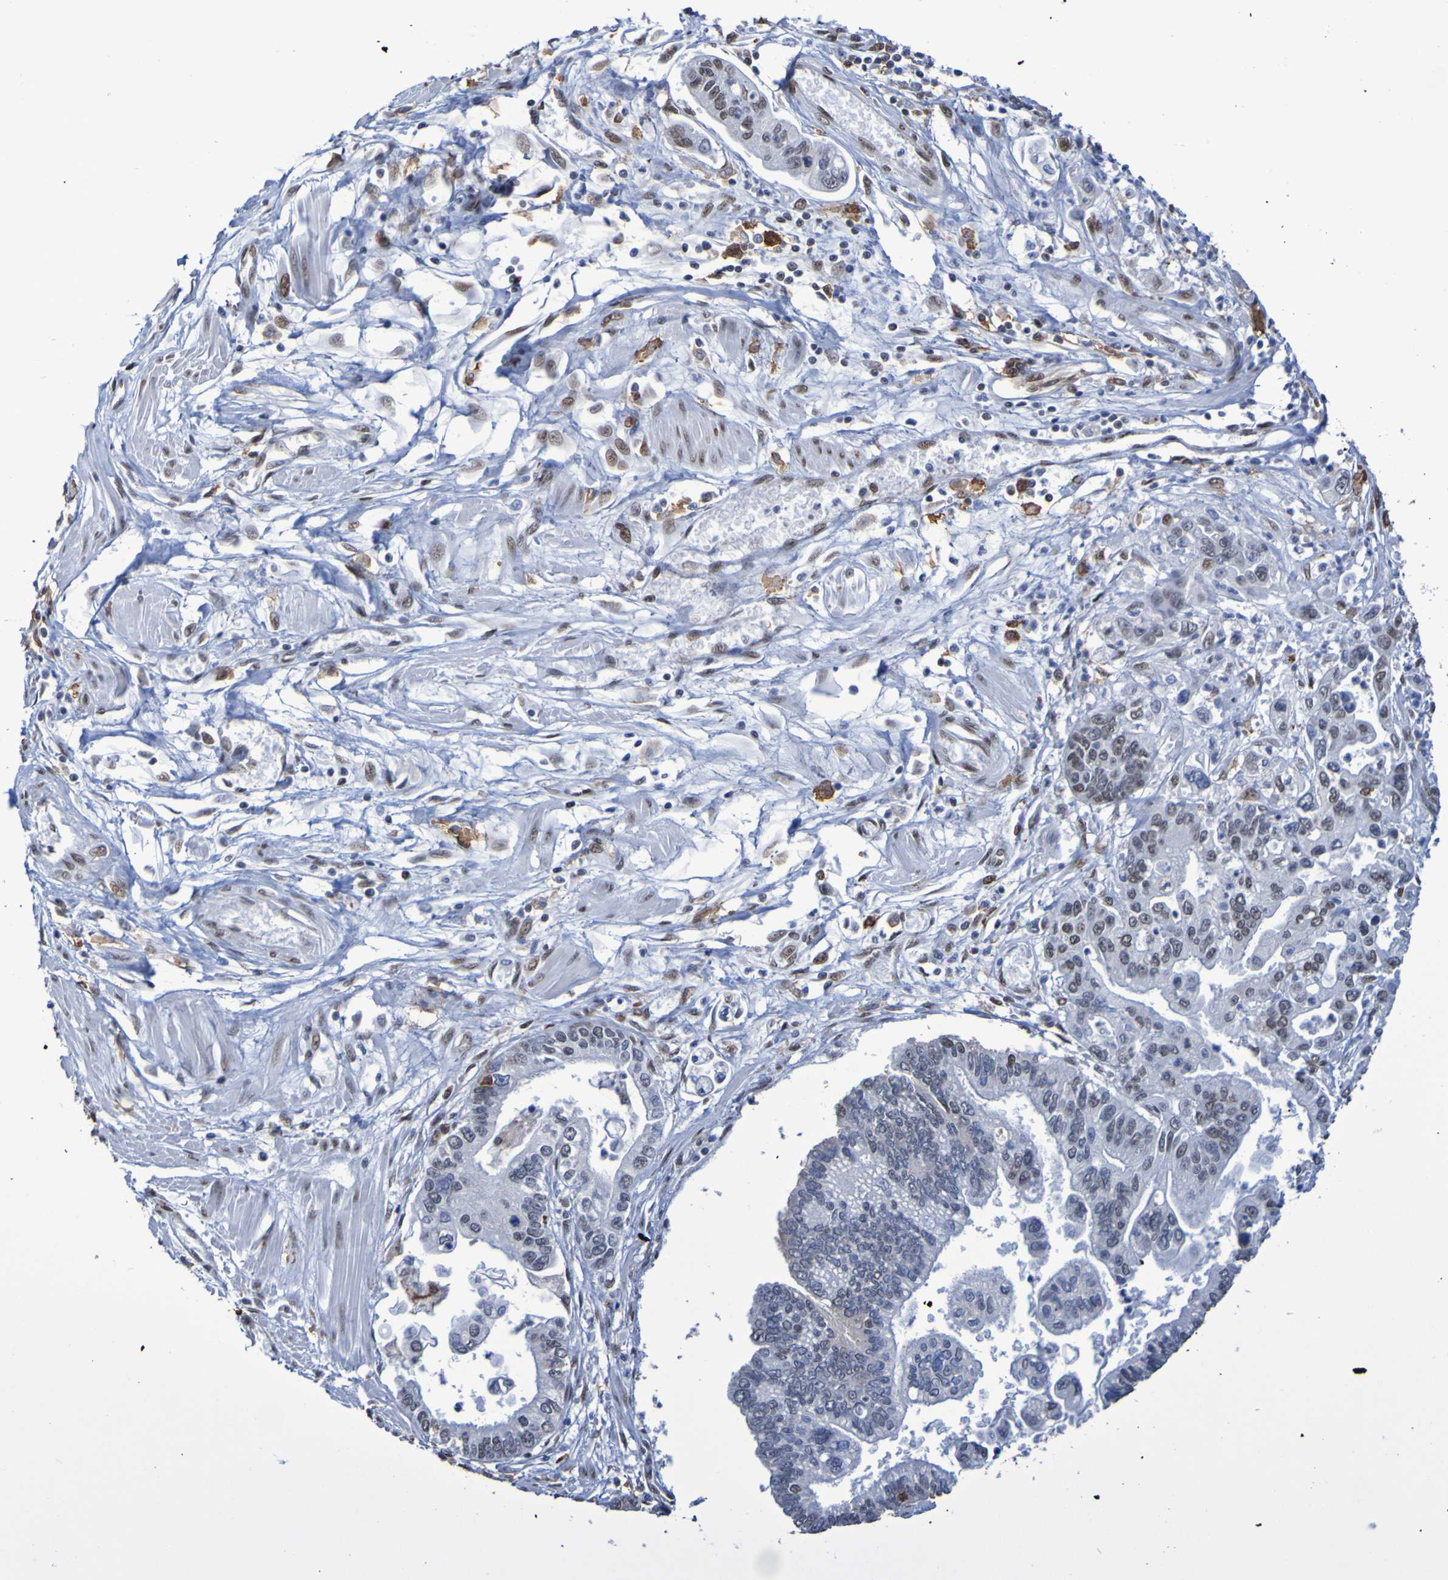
{"staining": {"intensity": "moderate", "quantity": "25%-75%", "location": "nuclear"}, "tissue": "pancreatic cancer", "cell_type": "Tumor cells", "image_type": "cancer", "snomed": [{"axis": "morphology", "description": "Adenocarcinoma, NOS"}, {"axis": "topography", "description": "Pancreas"}], "caption": "This photomicrograph shows immunohistochemistry staining of pancreatic adenocarcinoma, with medium moderate nuclear positivity in approximately 25%-75% of tumor cells.", "gene": "MRTFB", "patient": {"sex": "male", "age": 56}}